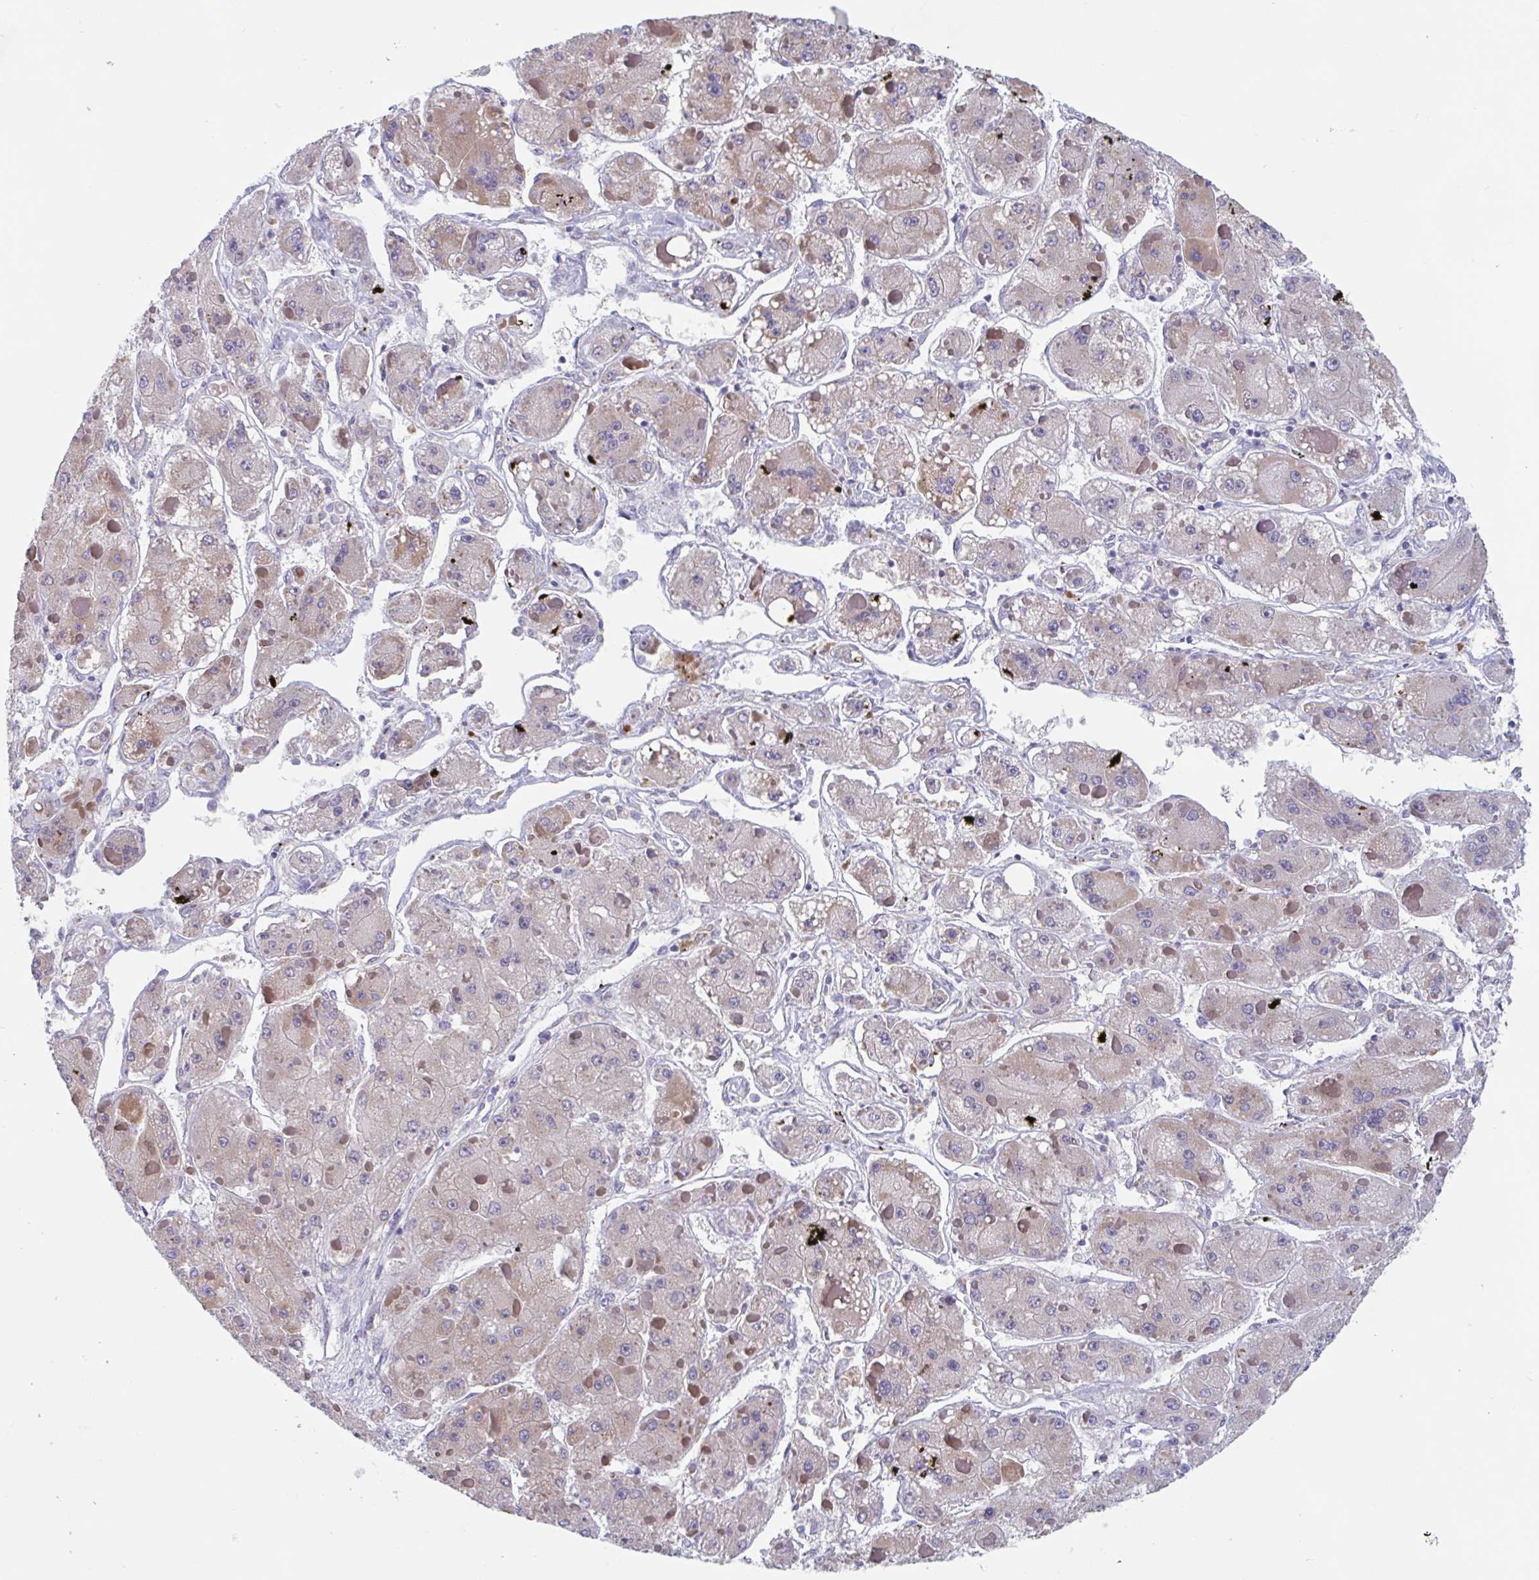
{"staining": {"intensity": "weak", "quantity": "25%-75%", "location": "cytoplasmic/membranous"}, "tissue": "liver cancer", "cell_type": "Tumor cells", "image_type": "cancer", "snomed": [{"axis": "morphology", "description": "Carcinoma, Hepatocellular, NOS"}, {"axis": "topography", "description": "Liver"}], "caption": "Liver hepatocellular carcinoma stained with IHC exhibits weak cytoplasmic/membranous positivity in approximately 25%-75% of tumor cells.", "gene": "UNKL", "patient": {"sex": "female", "age": 73}}